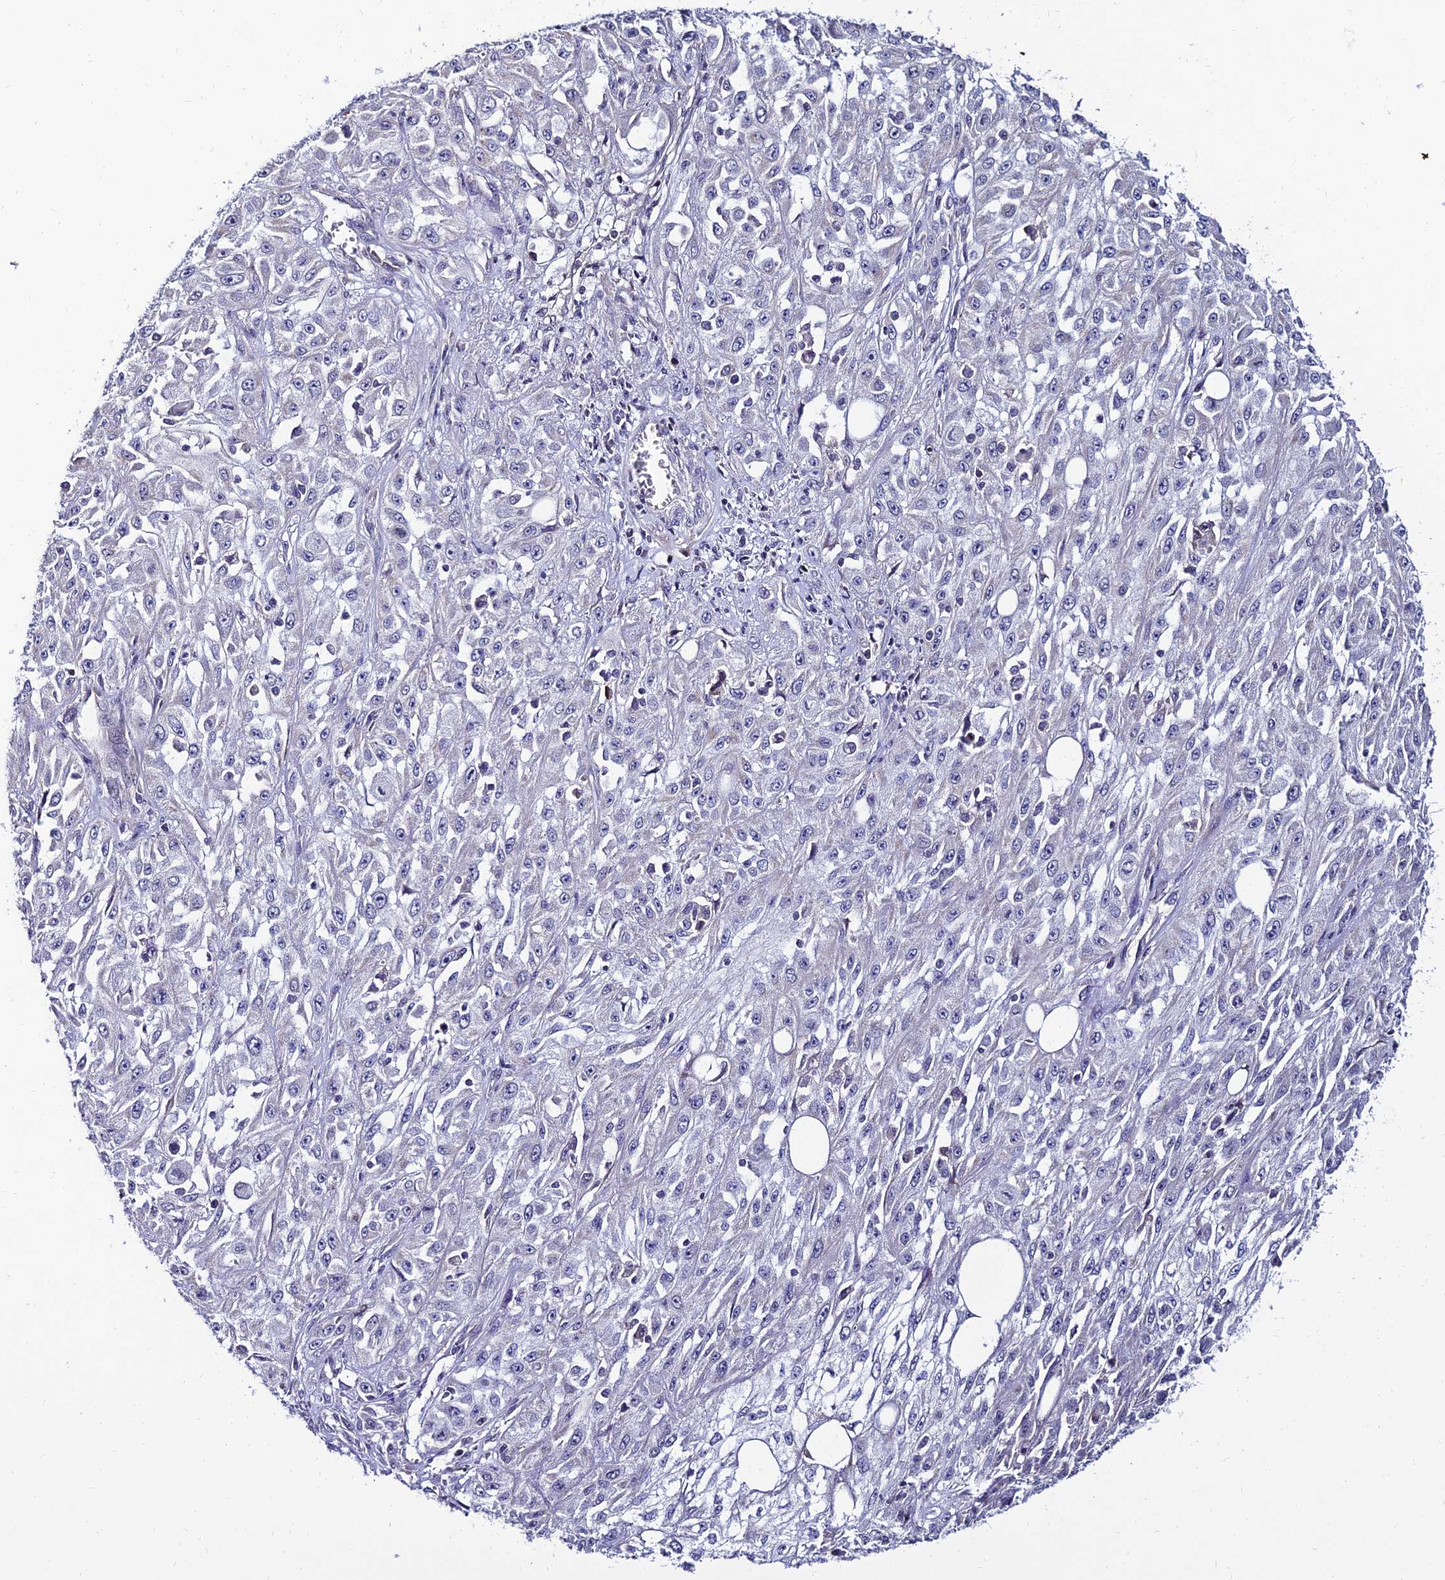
{"staining": {"intensity": "negative", "quantity": "none", "location": "none"}, "tissue": "skin cancer", "cell_type": "Tumor cells", "image_type": "cancer", "snomed": [{"axis": "morphology", "description": "Squamous cell carcinoma, NOS"}, {"axis": "morphology", "description": "Squamous cell carcinoma, metastatic, NOS"}, {"axis": "topography", "description": "Skin"}, {"axis": "topography", "description": "Lymph node"}], "caption": "Skin cancer (squamous cell carcinoma) was stained to show a protein in brown. There is no significant expression in tumor cells.", "gene": "CDNF", "patient": {"sex": "male", "age": 75}}